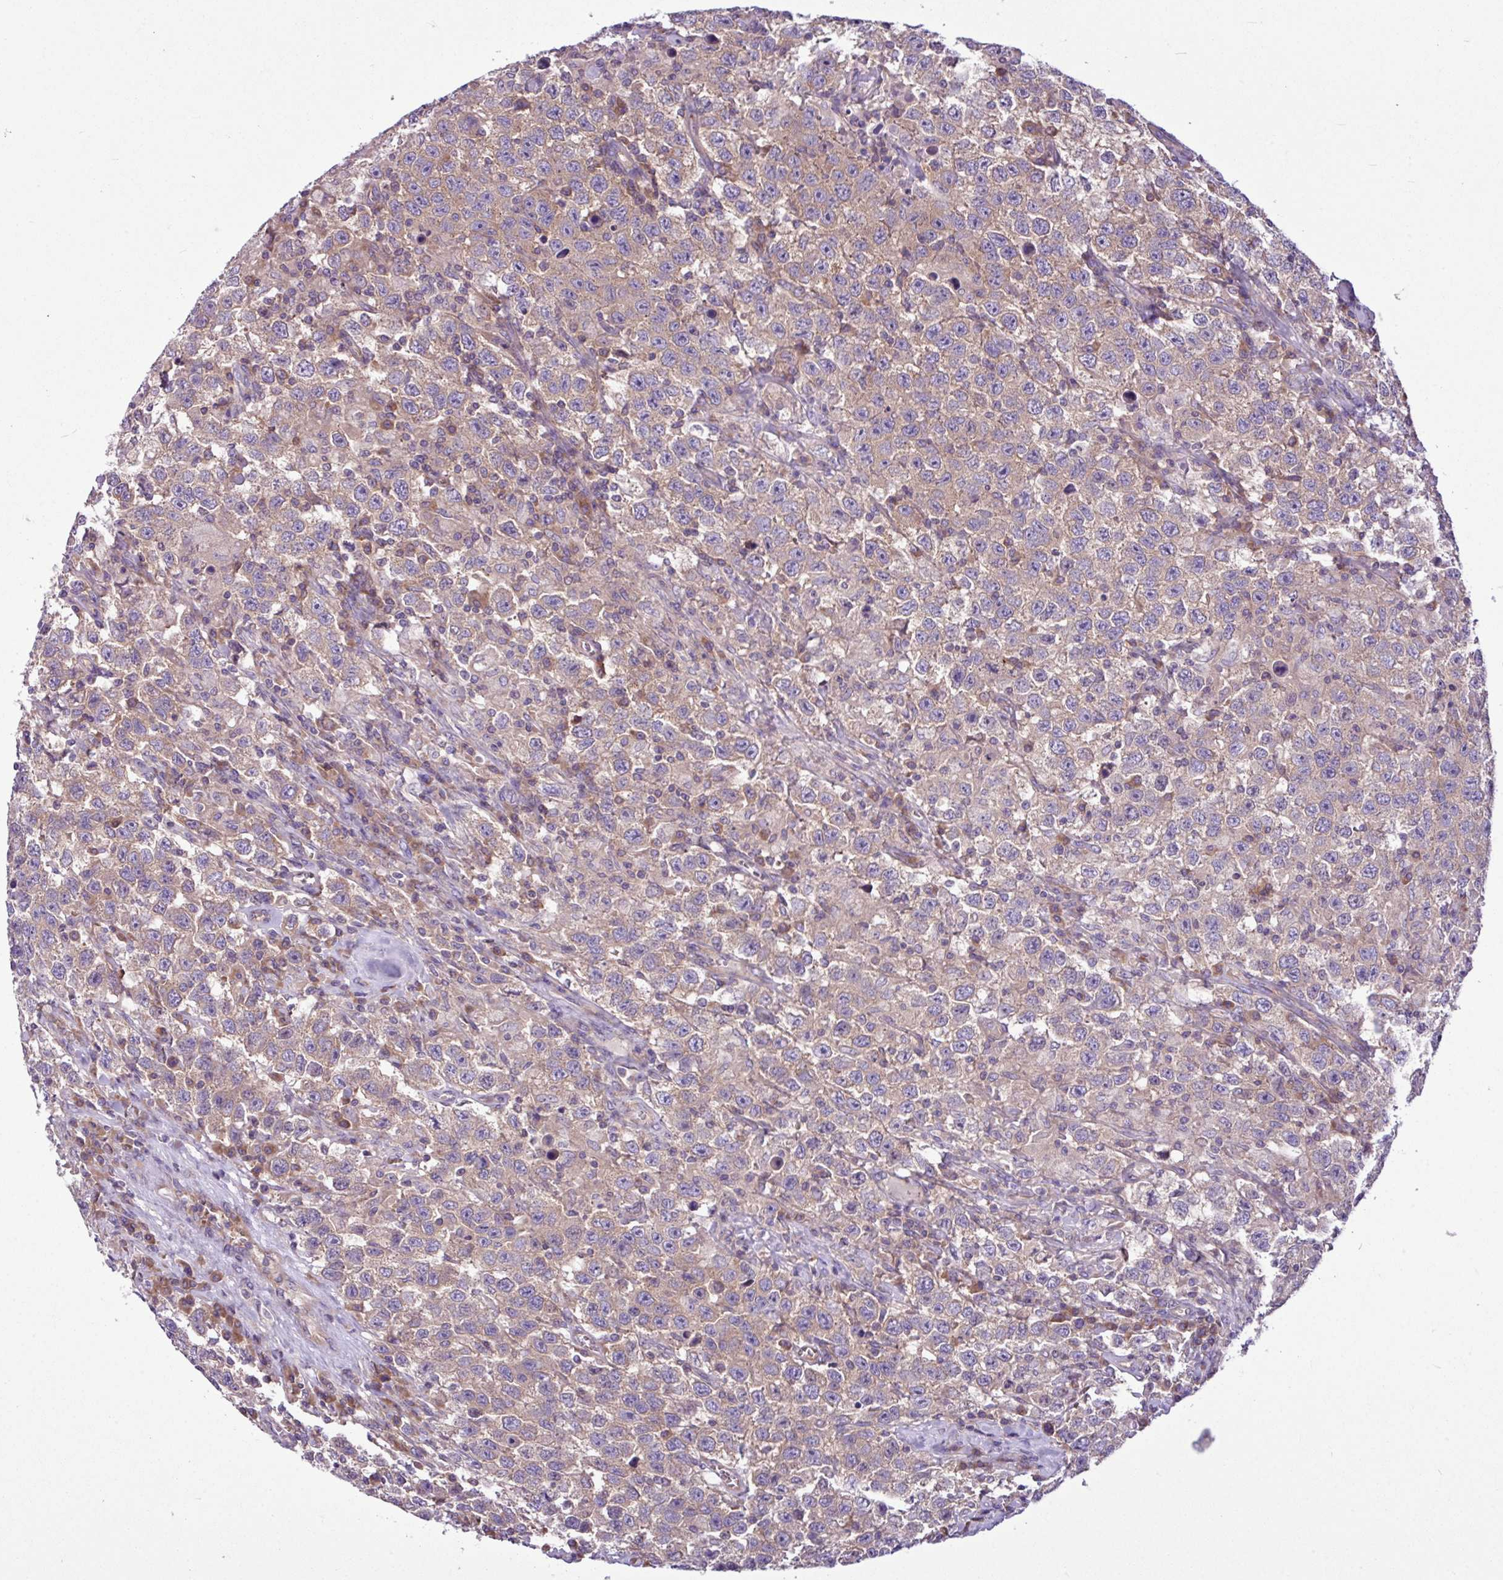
{"staining": {"intensity": "weak", "quantity": ">75%", "location": "cytoplasmic/membranous"}, "tissue": "testis cancer", "cell_type": "Tumor cells", "image_type": "cancer", "snomed": [{"axis": "morphology", "description": "Seminoma, NOS"}, {"axis": "topography", "description": "Testis"}], "caption": "There is low levels of weak cytoplasmic/membranous positivity in tumor cells of testis seminoma, as demonstrated by immunohistochemical staining (brown color).", "gene": "MROH2A", "patient": {"sex": "male", "age": 41}}